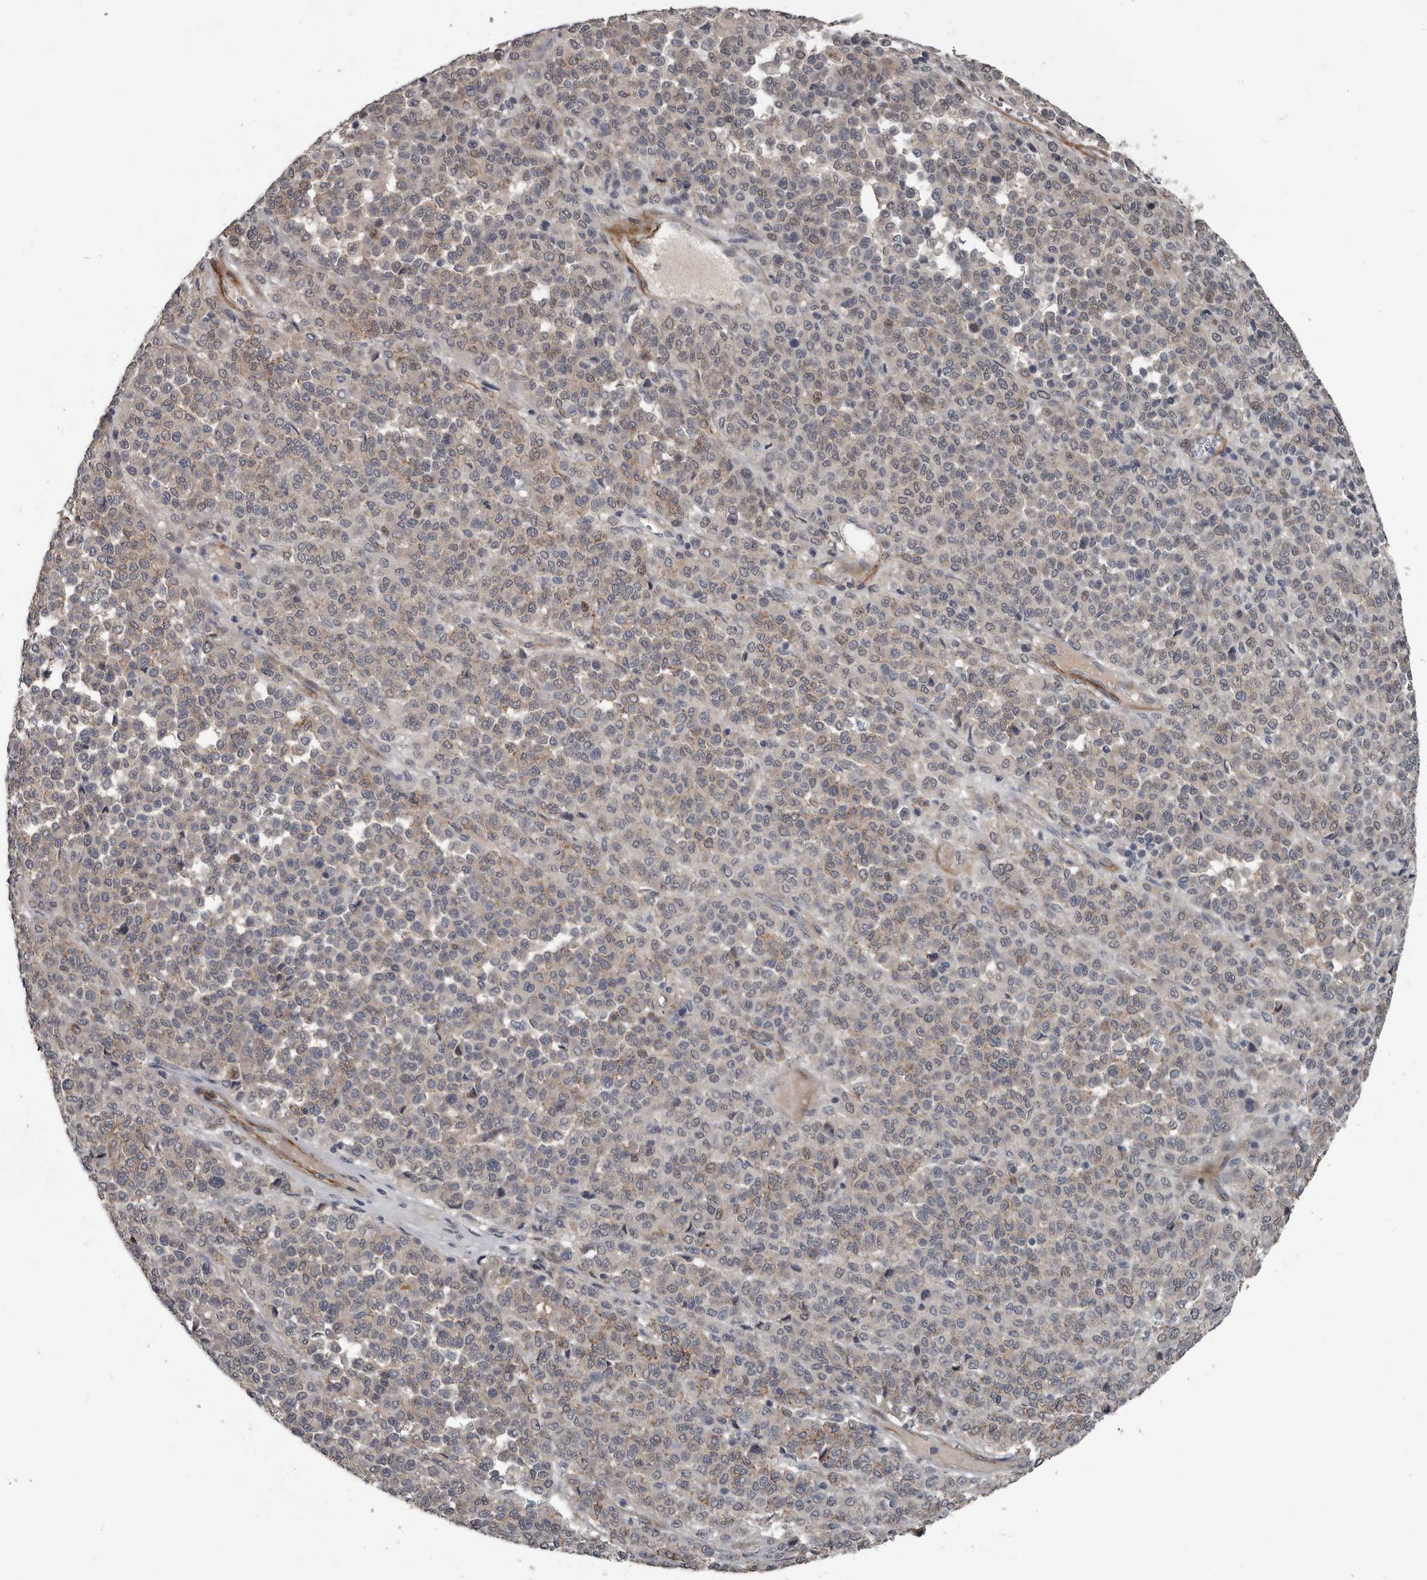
{"staining": {"intensity": "weak", "quantity": "<25%", "location": "cytoplasmic/membranous,nuclear"}, "tissue": "melanoma", "cell_type": "Tumor cells", "image_type": "cancer", "snomed": [{"axis": "morphology", "description": "Malignant melanoma, Metastatic site"}, {"axis": "topography", "description": "Pancreas"}], "caption": "Immunohistochemical staining of human malignant melanoma (metastatic site) reveals no significant positivity in tumor cells.", "gene": "C1orf216", "patient": {"sex": "female", "age": 30}}